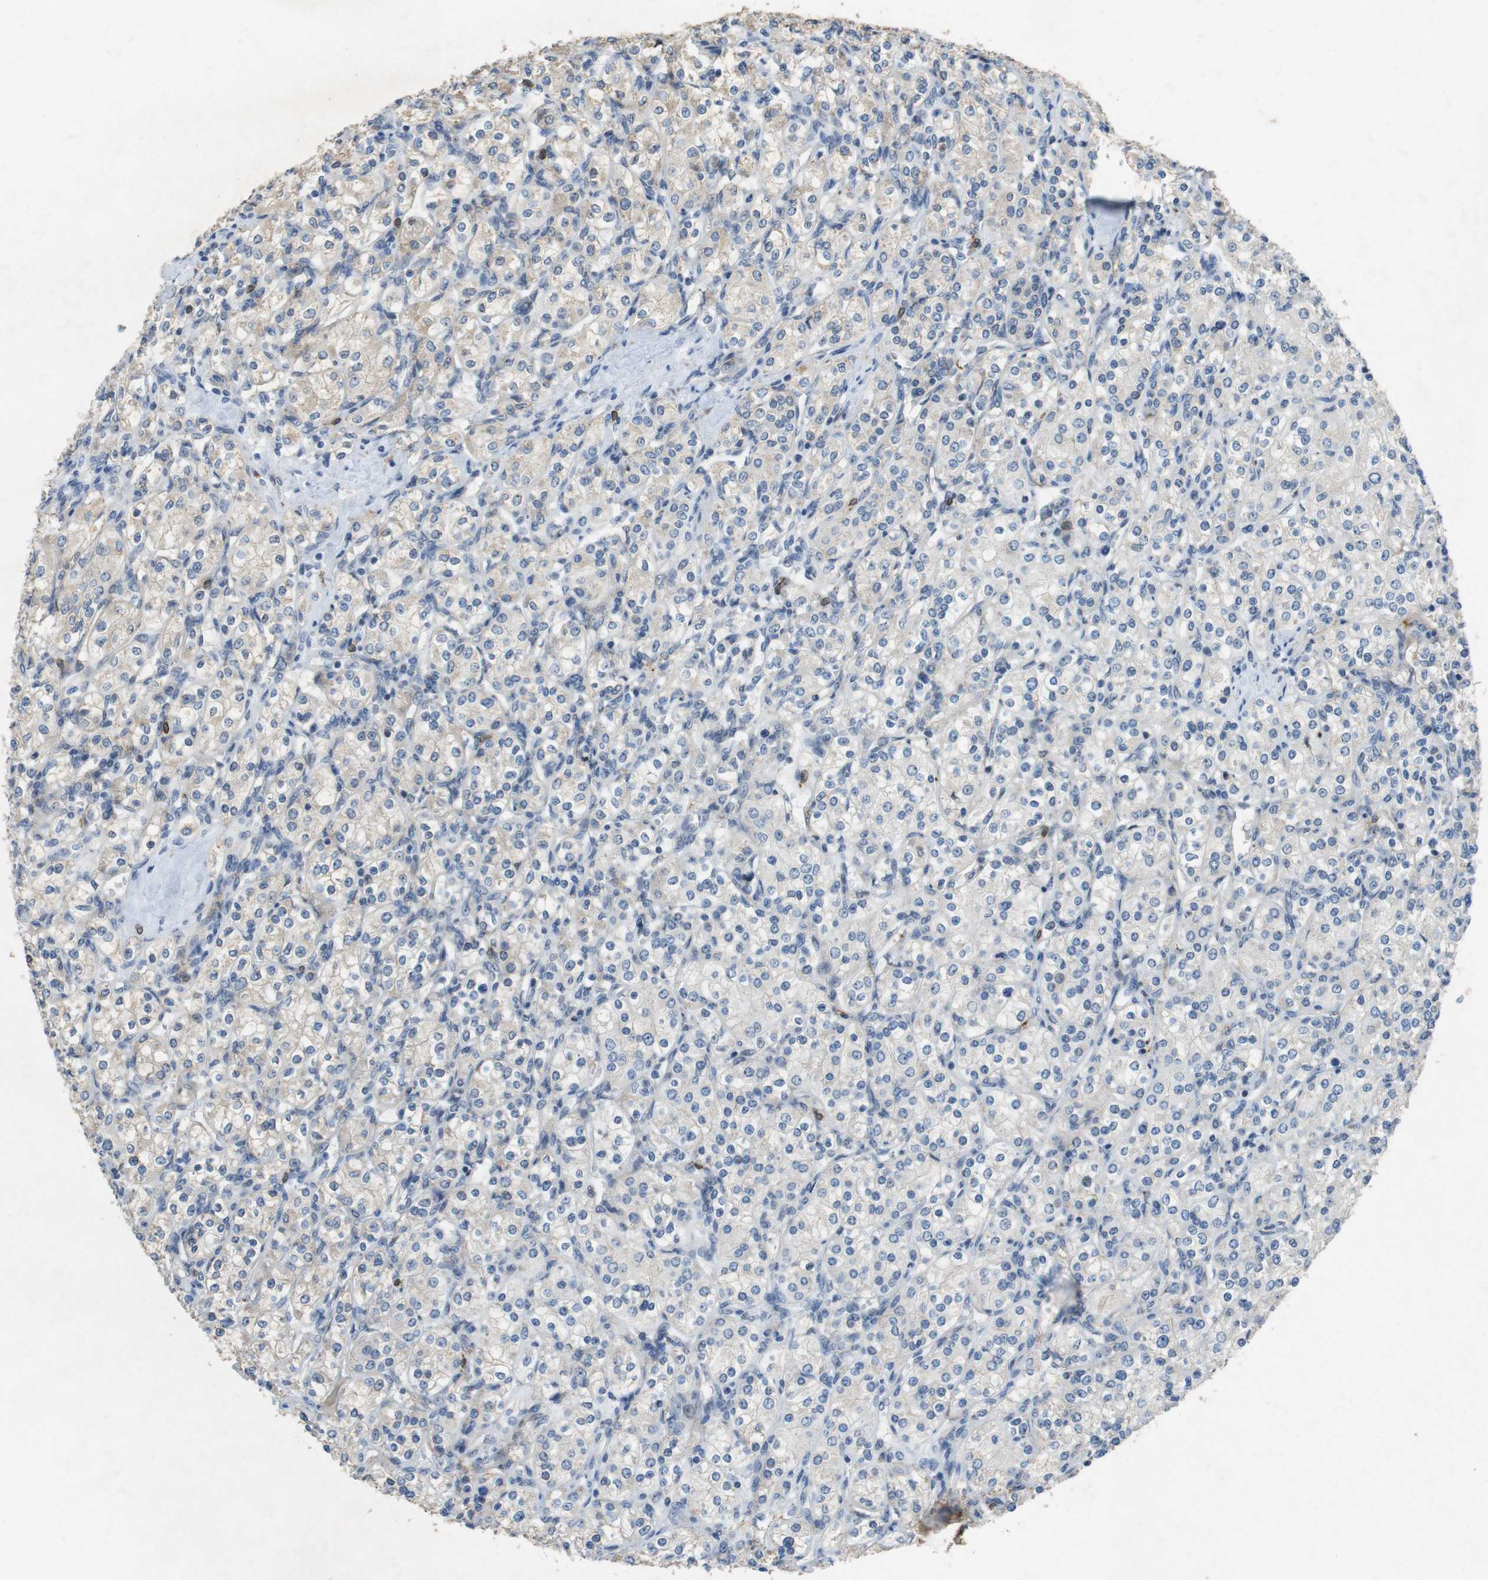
{"staining": {"intensity": "weak", "quantity": "<25%", "location": "cytoplasmic/membranous"}, "tissue": "renal cancer", "cell_type": "Tumor cells", "image_type": "cancer", "snomed": [{"axis": "morphology", "description": "Adenocarcinoma, NOS"}, {"axis": "topography", "description": "Kidney"}], "caption": "The micrograph exhibits no significant expression in tumor cells of adenocarcinoma (renal).", "gene": "TJP3", "patient": {"sex": "male", "age": 77}}